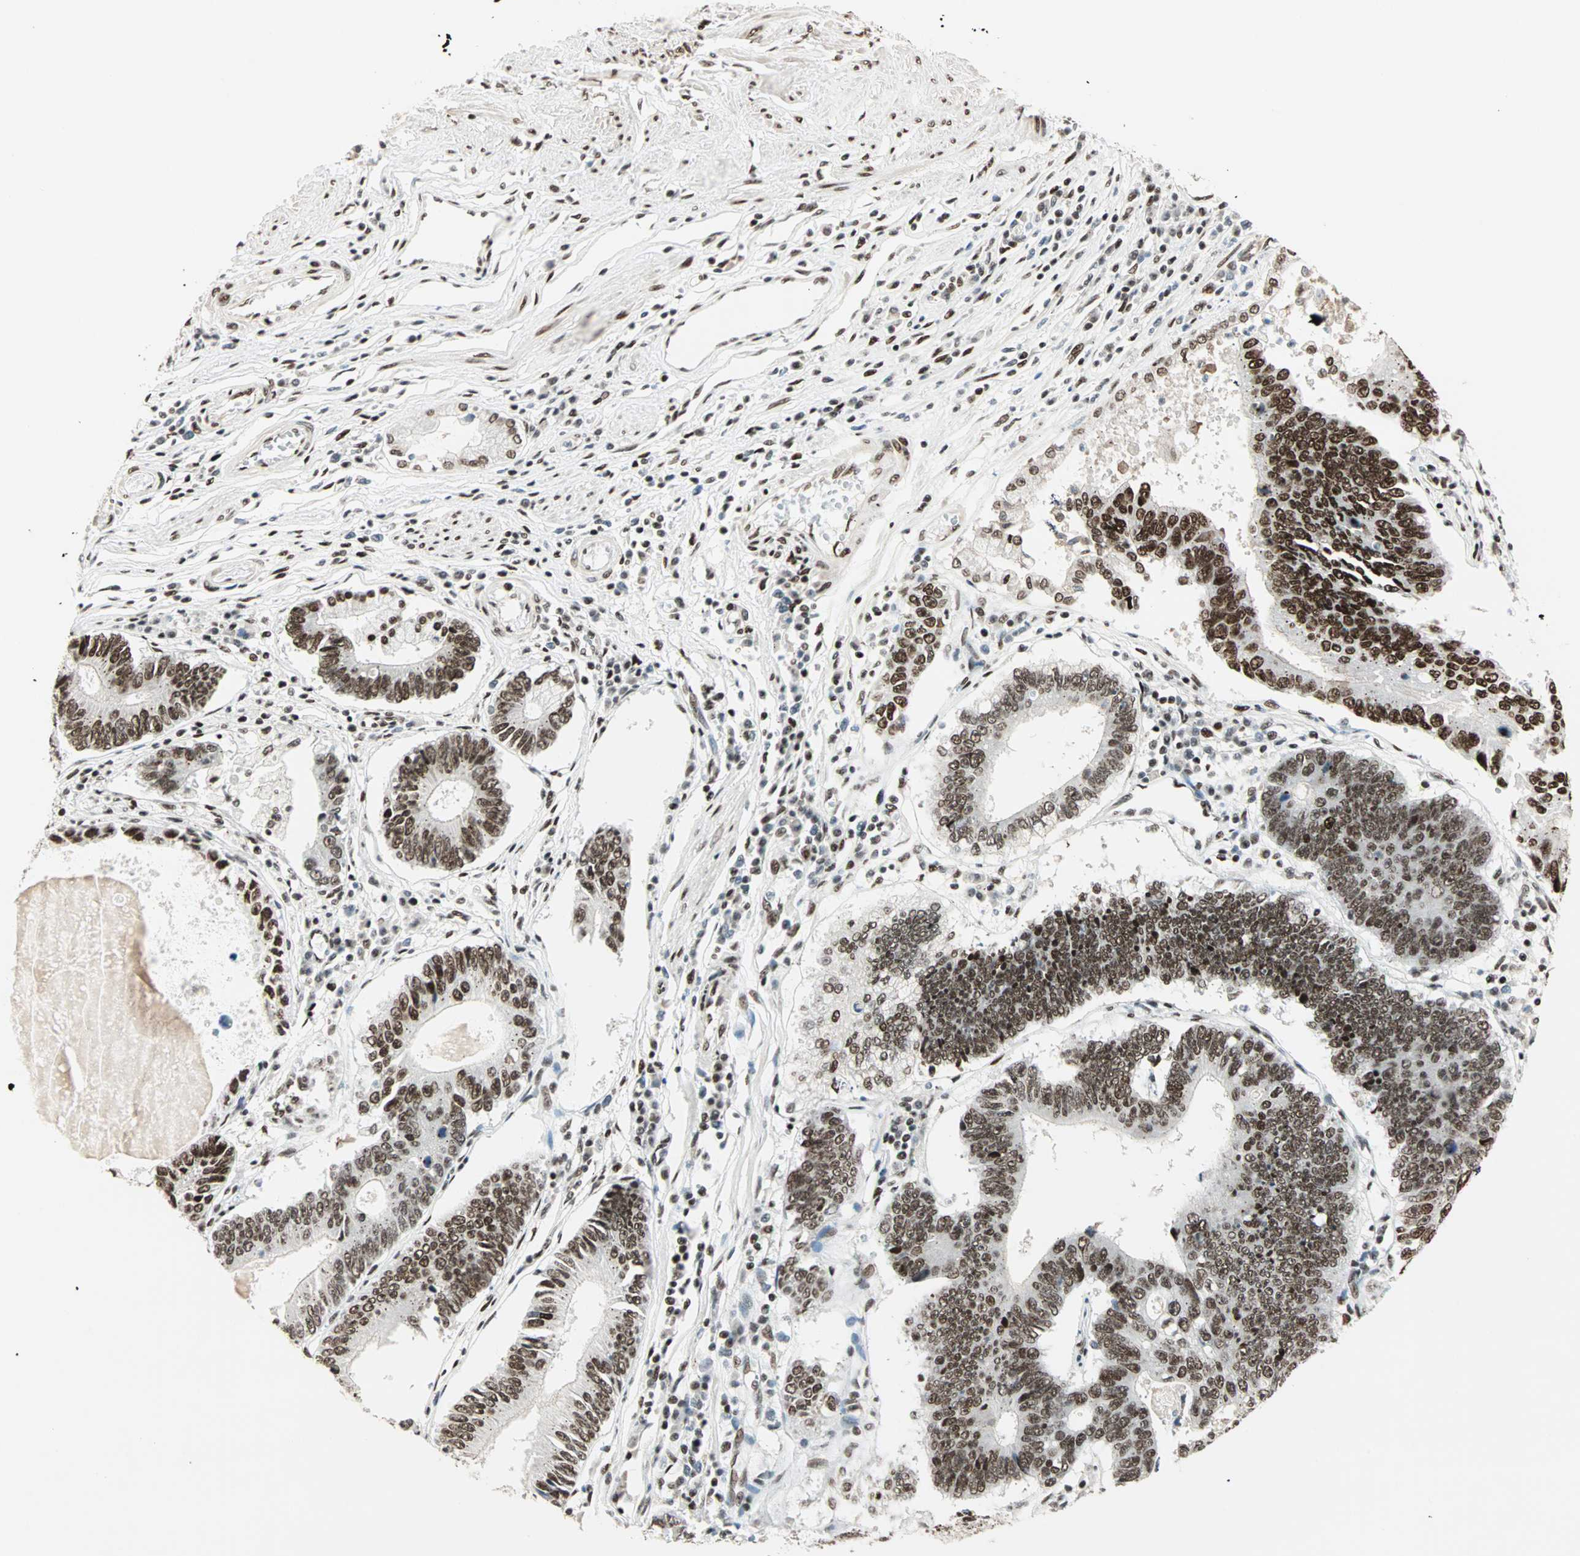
{"staining": {"intensity": "strong", "quantity": ">75%", "location": "nuclear"}, "tissue": "stomach cancer", "cell_type": "Tumor cells", "image_type": "cancer", "snomed": [{"axis": "morphology", "description": "Adenocarcinoma, NOS"}, {"axis": "topography", "description": "Stomach"}], "caption": "Stomach cancer stained with DAB (3,3'-diaminobenzidine) immunohistochemistry exhibits high levels of strong nuclear staining in about >75% of tumor cells.", "gene": "BLM", "patient": {"sex": "male", "age": 59}}